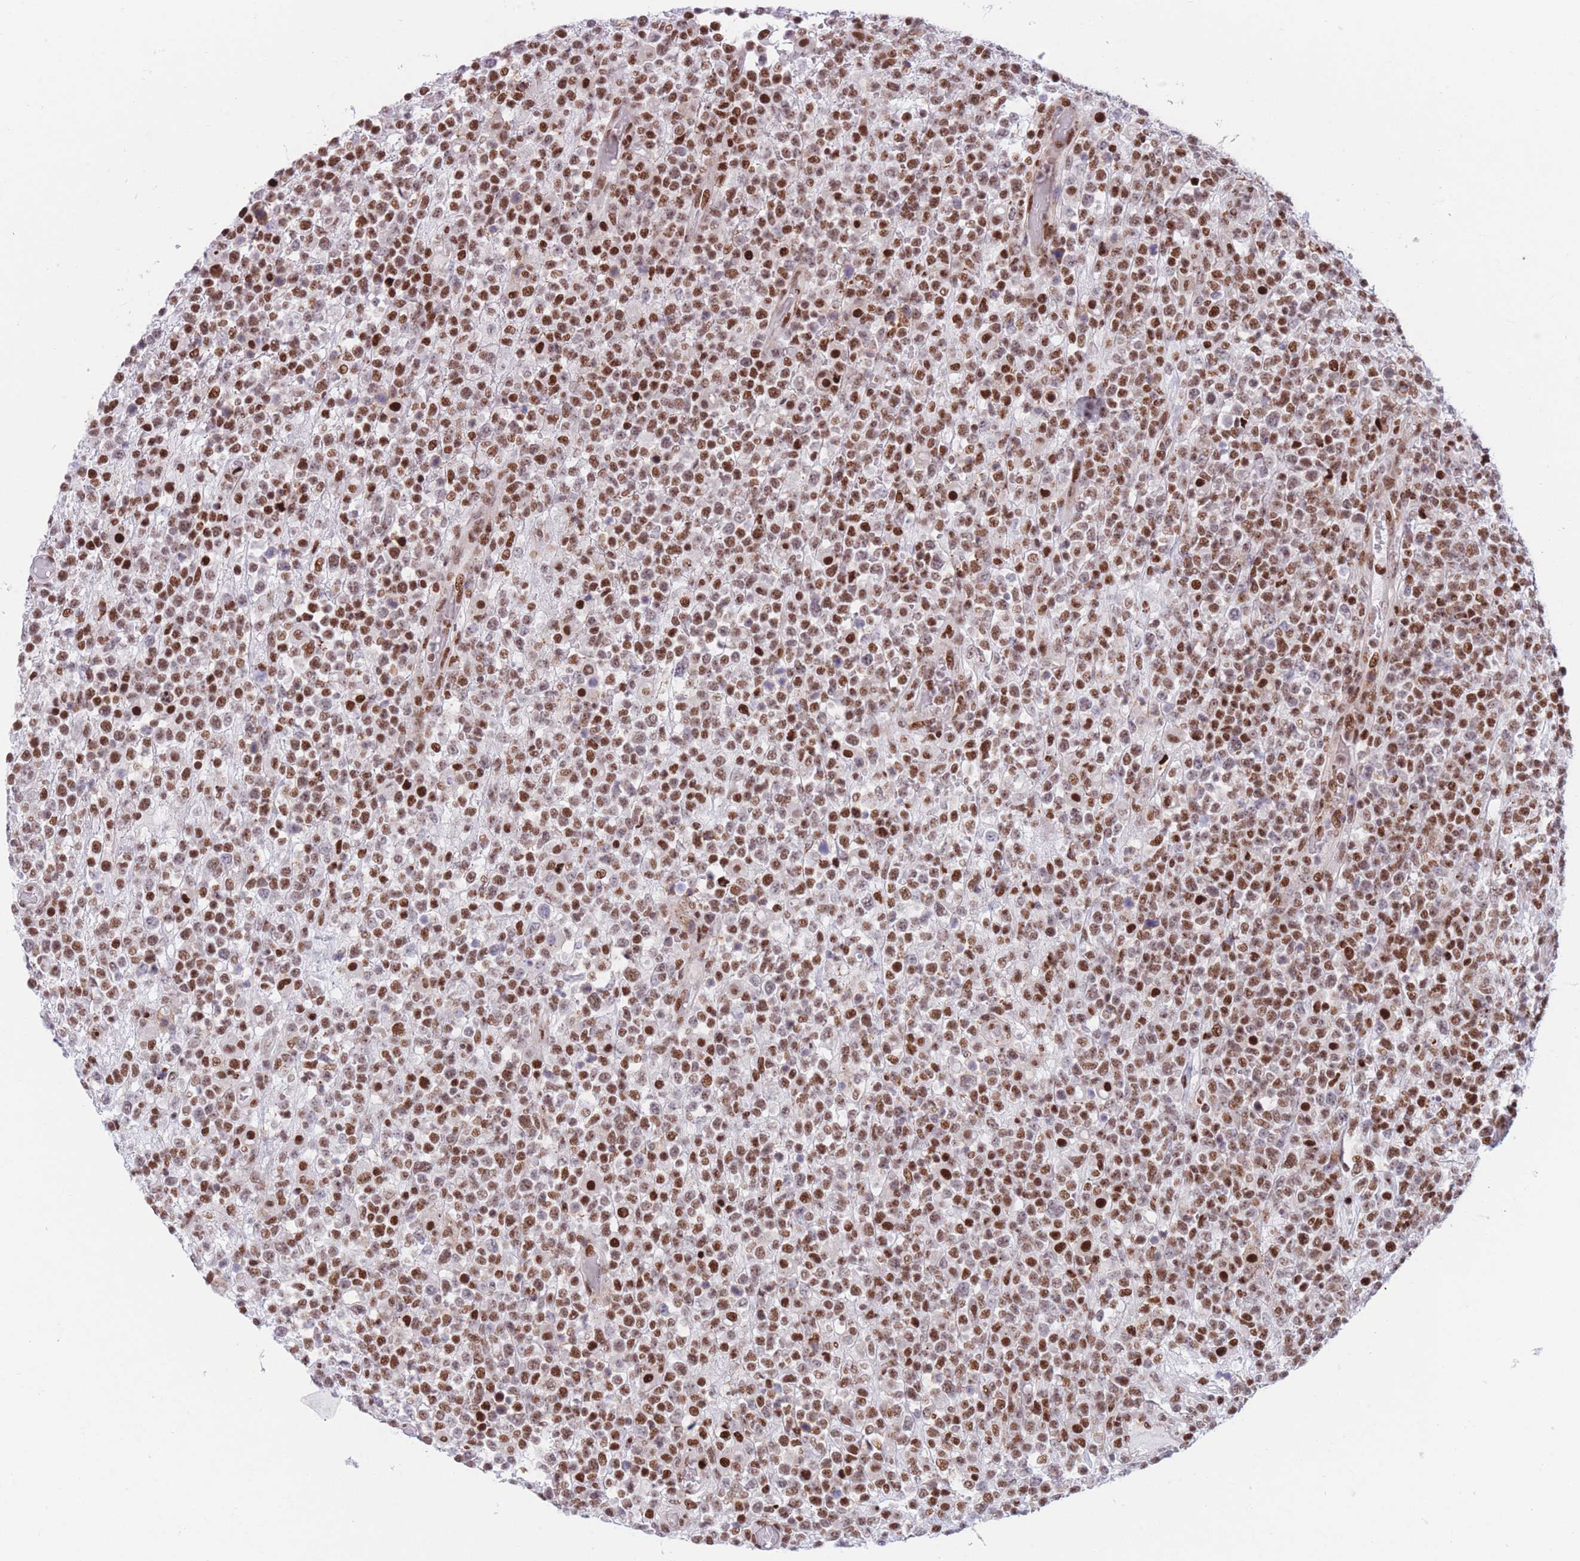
{"staining": {"intensity": "moderate", "quantity": ">75%", "location": "nuclear"}, "tissue": "lymphoma", "cell_type": "Tumor cells", "image_type": "cancer", "snomed": [{"axis": "morphology", "description": "Malignant lymphoma, non-Hodgkin's type, High grade"}, {"axis": "topography", "description": "Colon"}], "caption": "Malignant lymphoma, non-Hodgkin's type (high-grade) stained with a protein marker reveals moderate staining in tumor cells.", "gene": "DNAJC3", "patient": {"sex": "female", "age": 53}}